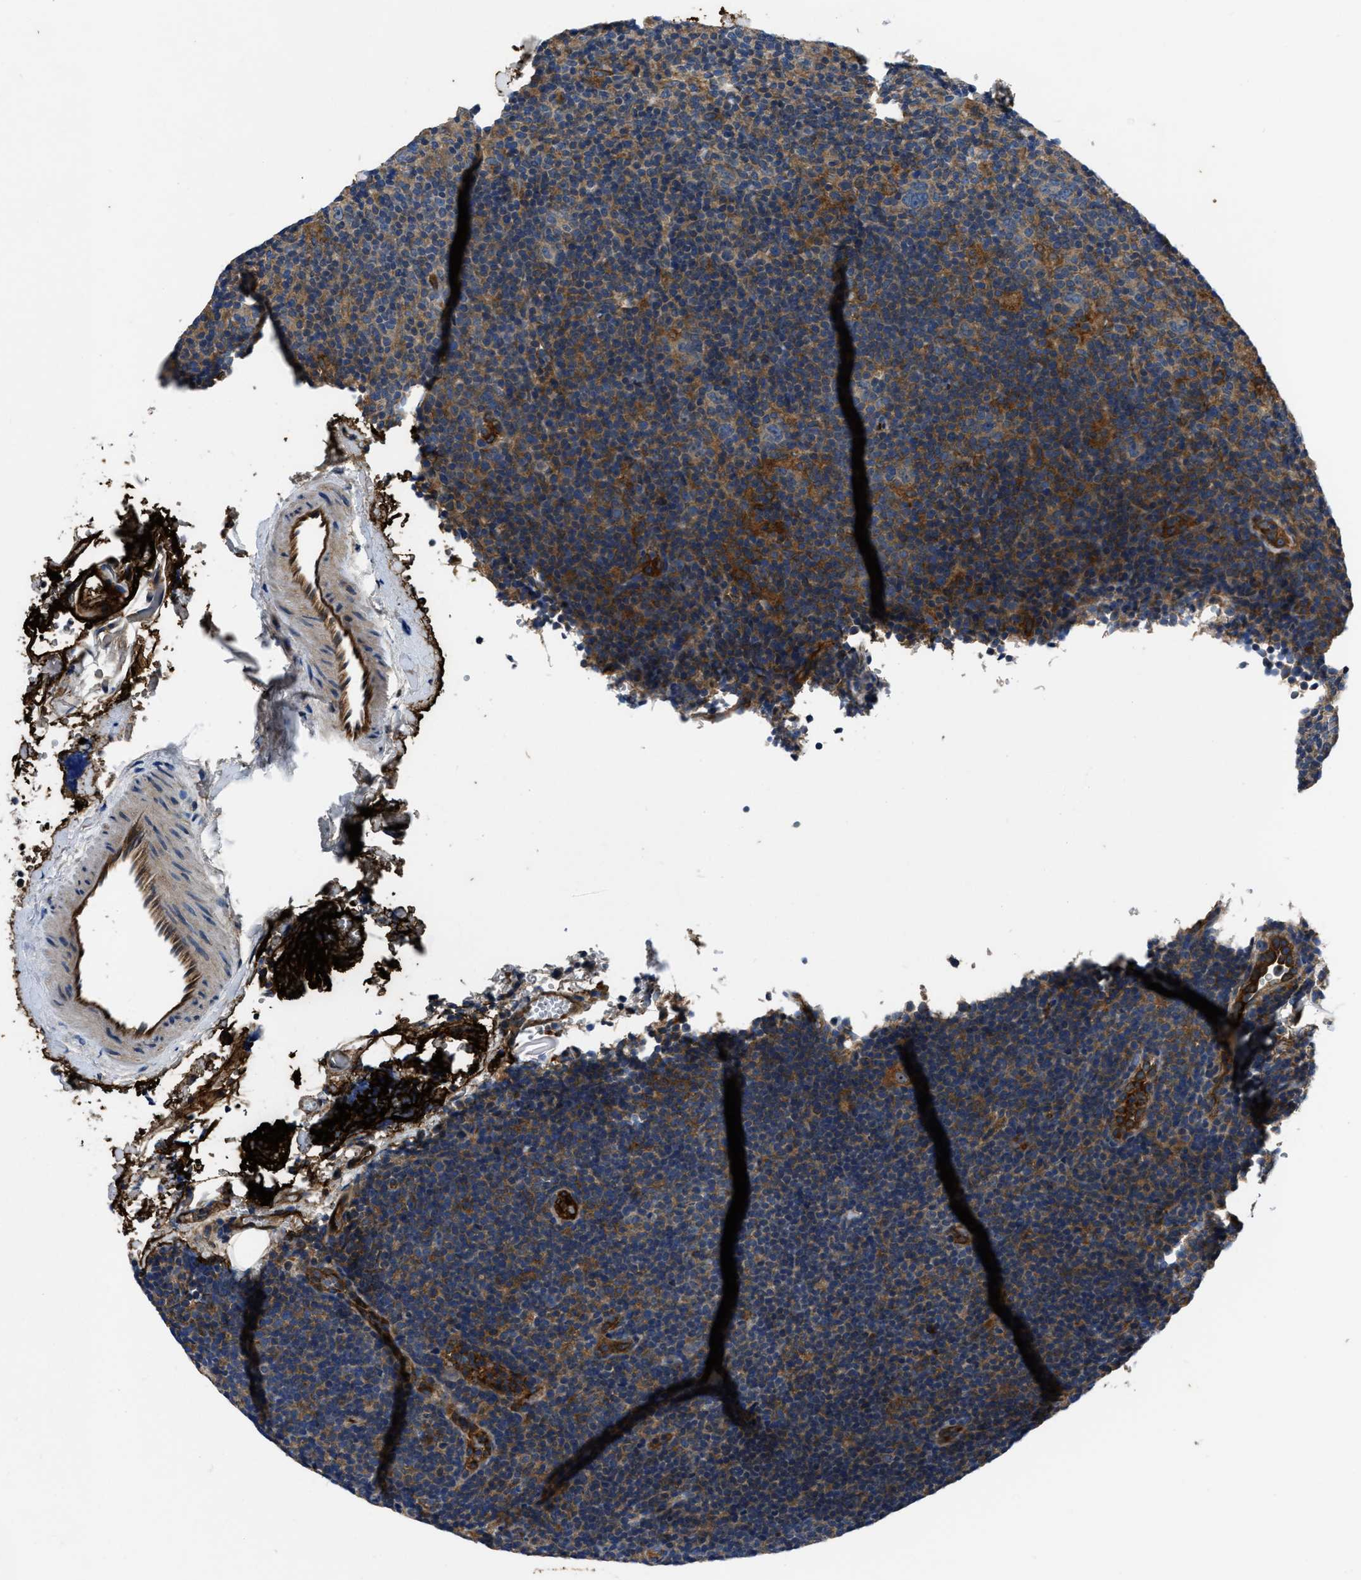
{"staining": {"intensity": "moderate", "quantity": "25%-75%", "location": "cytoplasmic/membranous"}, "tissue": "lymphoma", "cell_type": "Tumor cells", "image_type": "cancer", "snomed": [{"axis": "morphology", "description": "Hodgkin's disease, NOS"}, {"axis": "topography", "description": "Lymph node"}], "caption": "Lymphoma stained with DAB IHC shows medium levels of moderate cytoplasmic/membranous expression in about 25%-75% of tumor cells. (DAB = brown stain, brightfield microscopy at high magnification).", "gene": "ERC1", "patient": {"sex": "female", "age": 57}}